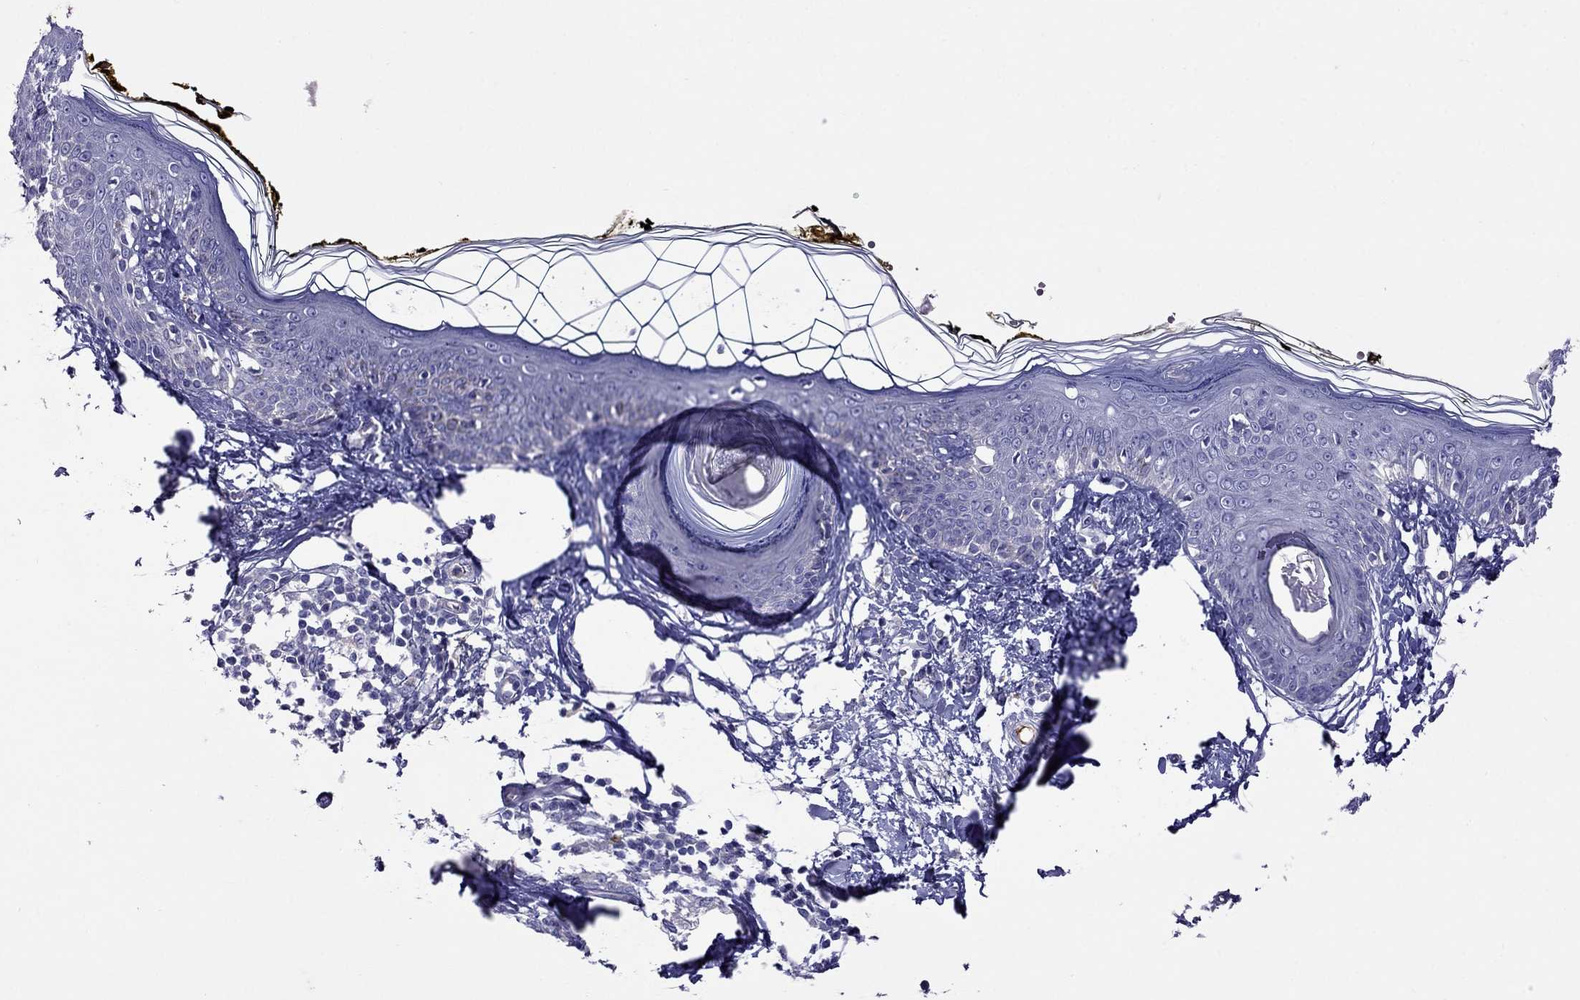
{"staining": {"intensity": "negative", "quantity": "none", "location": "none"}, "tissue": "skin", "cell_type": "Fibroblasts", "image_type": "normal", "snomed": [{"axis": "morphology", "description": "Normal tissue, NOS"}, {"axis": "topography", "description": "Skin"}], "caption": "DAB immunohistochemical staining of normal human skin demonstrates no significant expression in fibroblasts.", "gene": "STAR", "patient": {"sex": "male", "age": 76}}